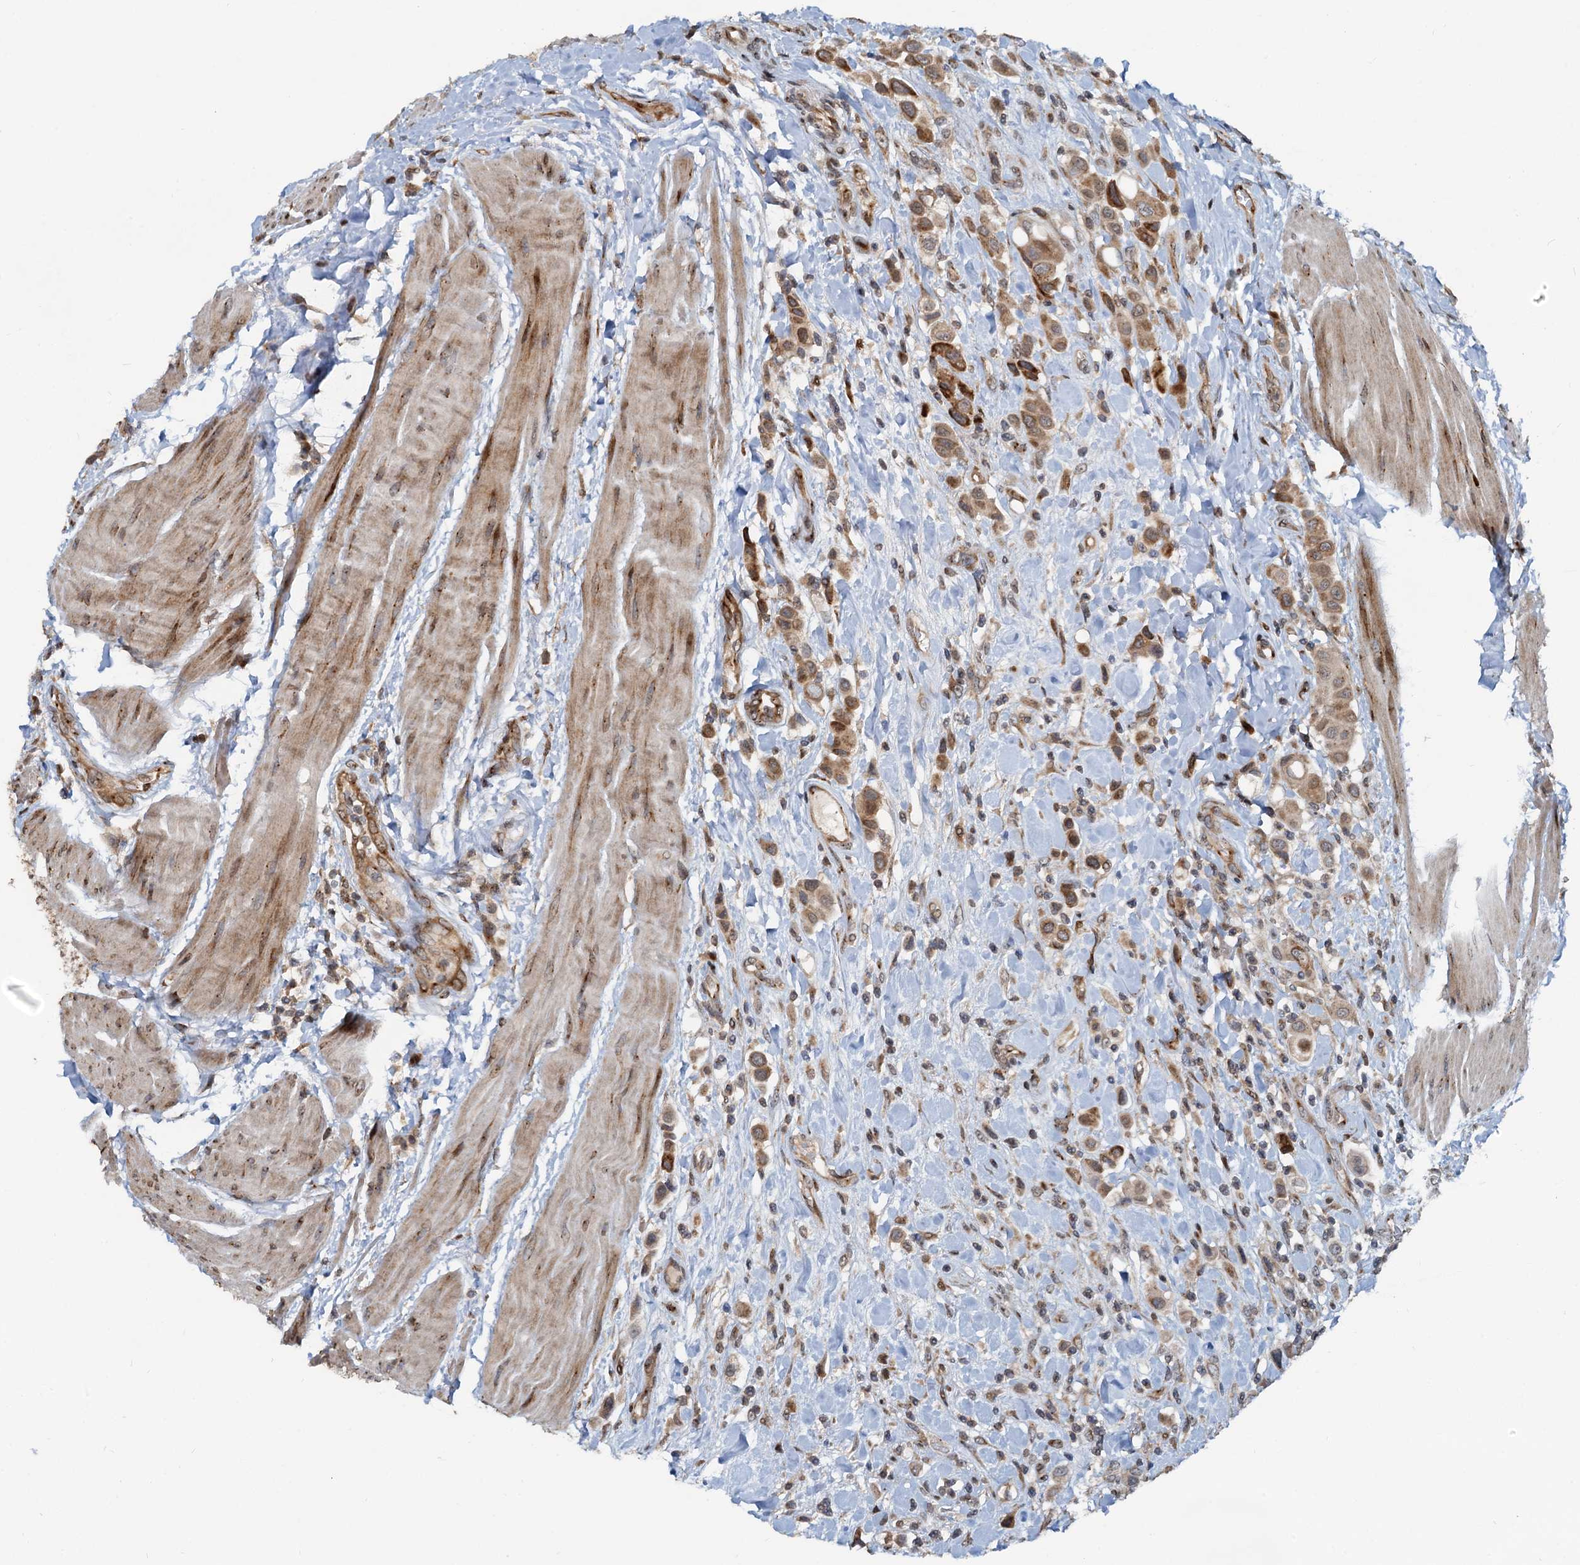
{"staining": {"intensity": "moderate", "quantity": ">75%", "location": "cytoplasmic/membranous"}, "tissue": "urothelial cancer", "cell_type": "Tumor cells", "image_type": "cancer", "snomed": [{"axis": "morphology", "description": "Urothelial carcinoma, High grade"}, {"axis": "topography", "description": "Urinary bladder"}], "caption": "This is a photomicrograph of immunohistochemistry staining of urothelial carcinoma (high-grade), which shows moderate expression in the cytoplasmic/membranous of tumor cells.", "gene": "CEP68", "patient": {"sex": "male", "age": 50}}